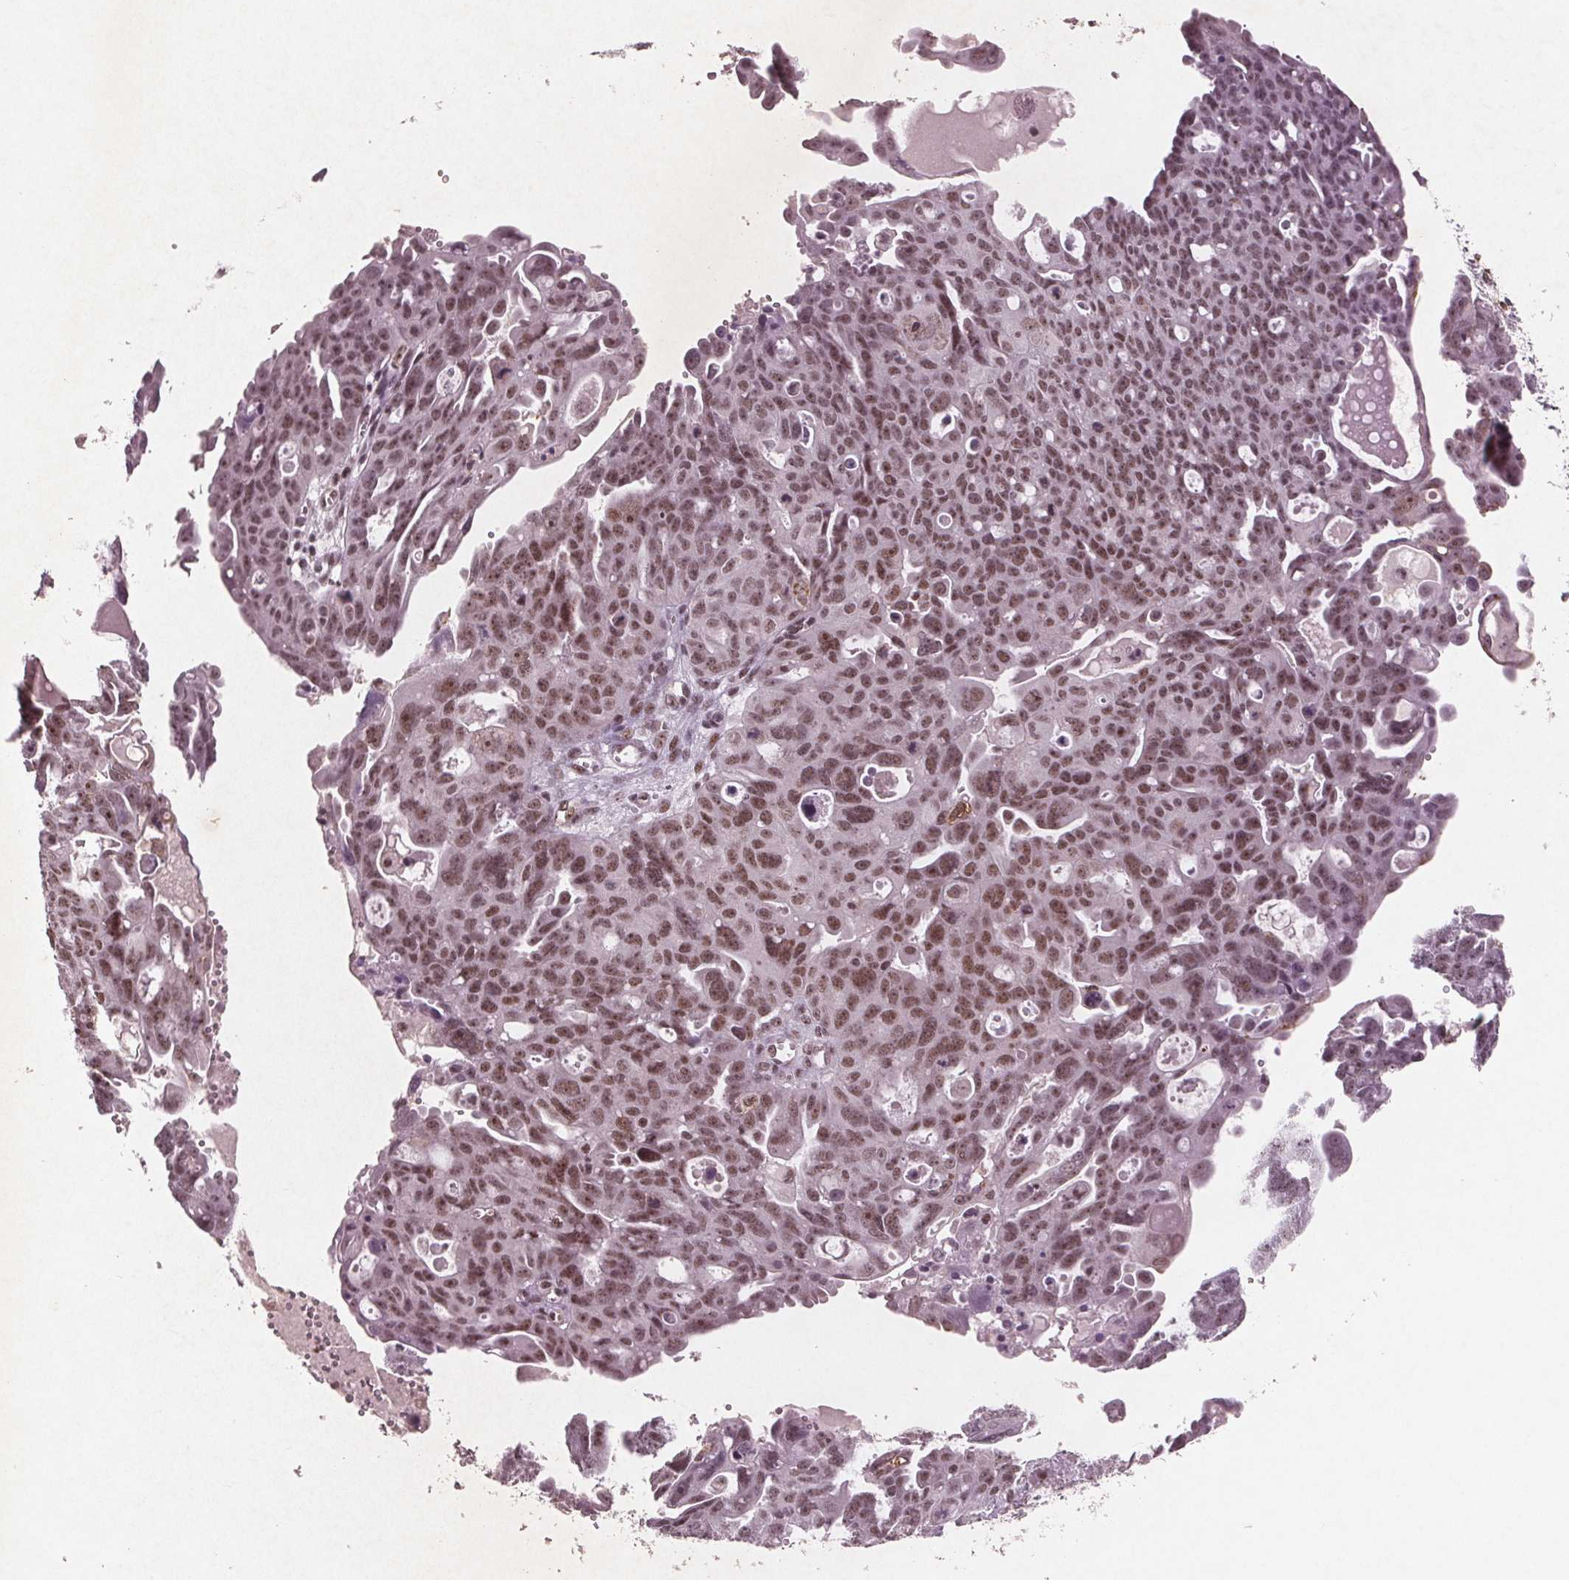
{"staining": {"intensity": "moderate", "quantity": ">75%", "location": "nuclear"}, "tissue": "ovarian cancer", "cell_type": "Tumor cells", "image_type": "cancer", "snomed": [{"axis": "morphology", "description": "Carcinoma, endometroid"}, {"axis": "topography", "description": "Ovary"}], "caption": "A high-resolution image shows immunohistochemistry (IHC) staining of ovarian endometroid carcinoma, which demonstrates moderate nuclear positivity in about >75% of tumor cells.", "gene": "RPS6KA2", "patient": {"sex": "female", "age": 70}}